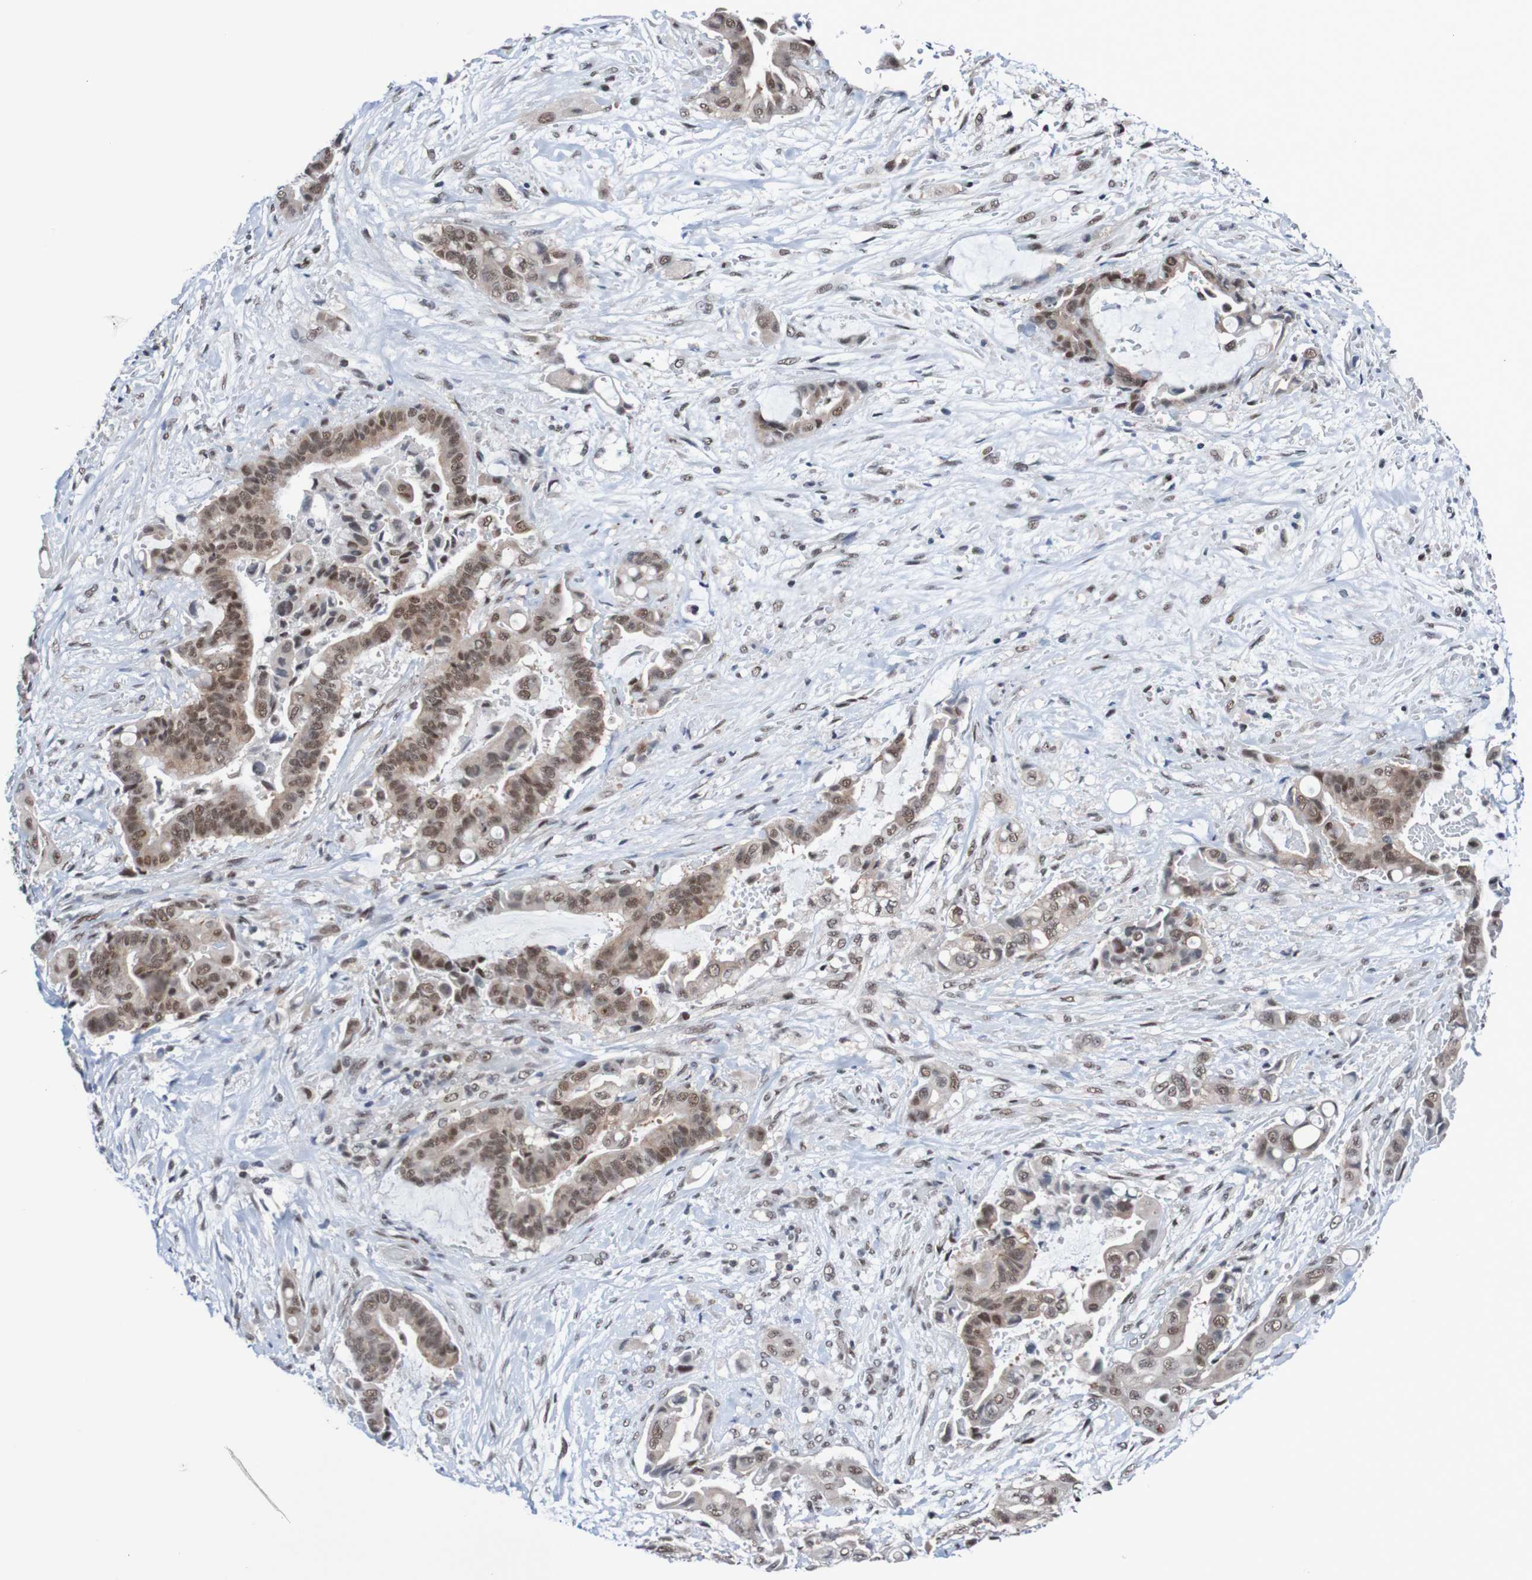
{"staining": {"intensity": "moderate", "quantity": ">75%", "location": "nuclear"}, "tissue": "liver cancer", "cell_type": "Tumor cells", "image_type": "cancer", "snomed": [{"axis": "morphology", "description": "Cholangiocarcinoma"}, {"axis": "topography", "description": "Liver"}], "caption": "Cholangiocarcinoma (liver) stained for a protein exhibits moderate nuclear positivity in tumor cells. The protein is stained brown, and the nuclei are stained in blue (DAB (3,3'-diaminobenzidine) IHC with brightfield microscopy, high magnification).", "gene": "CDC5L", "patient": {"sex": "female", "age": 61}}